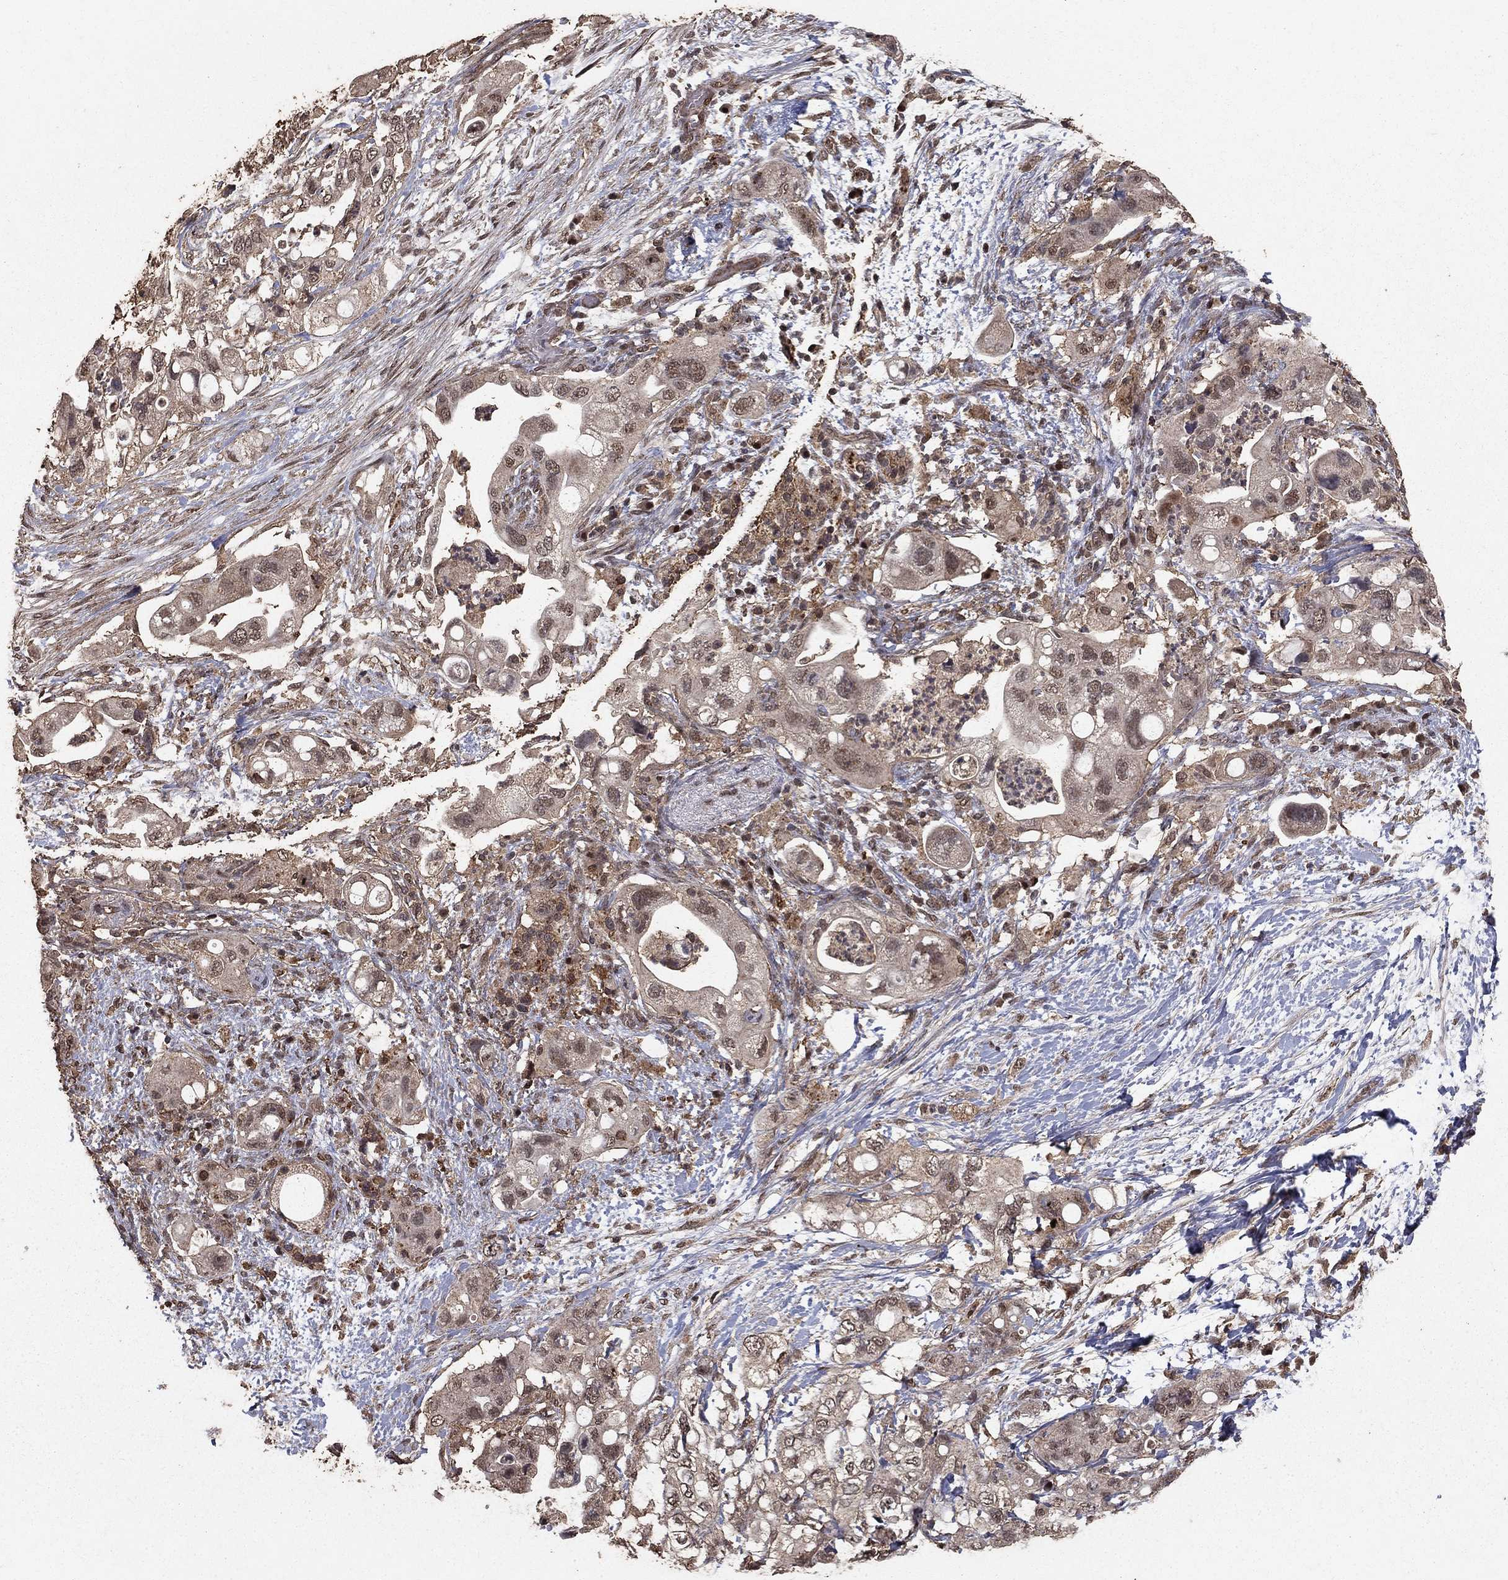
{"staining": {"intensity": "weak", "quantity": "25%-75%", "location": "cytoplasmic/membranous"}, "tissue": "pancreatic cancer", "cell_type": "Tumor cells", "image_type": "cancer", "snomed": [{"axis": "morphology", "description": "Adenocarcinoma, NOS"}, {"axis": "topography", "description": "Pancreas"}], "caption": "Immunohistochemical staining of human pancreatic cancer (adenocarcinoma) displays low levels of weak cytoplasmic/membranous protein expression in approximately 25%-75% of tumor cells.", "gene": "PRDM1", "patient": {"sex": "female", "age": 72}}